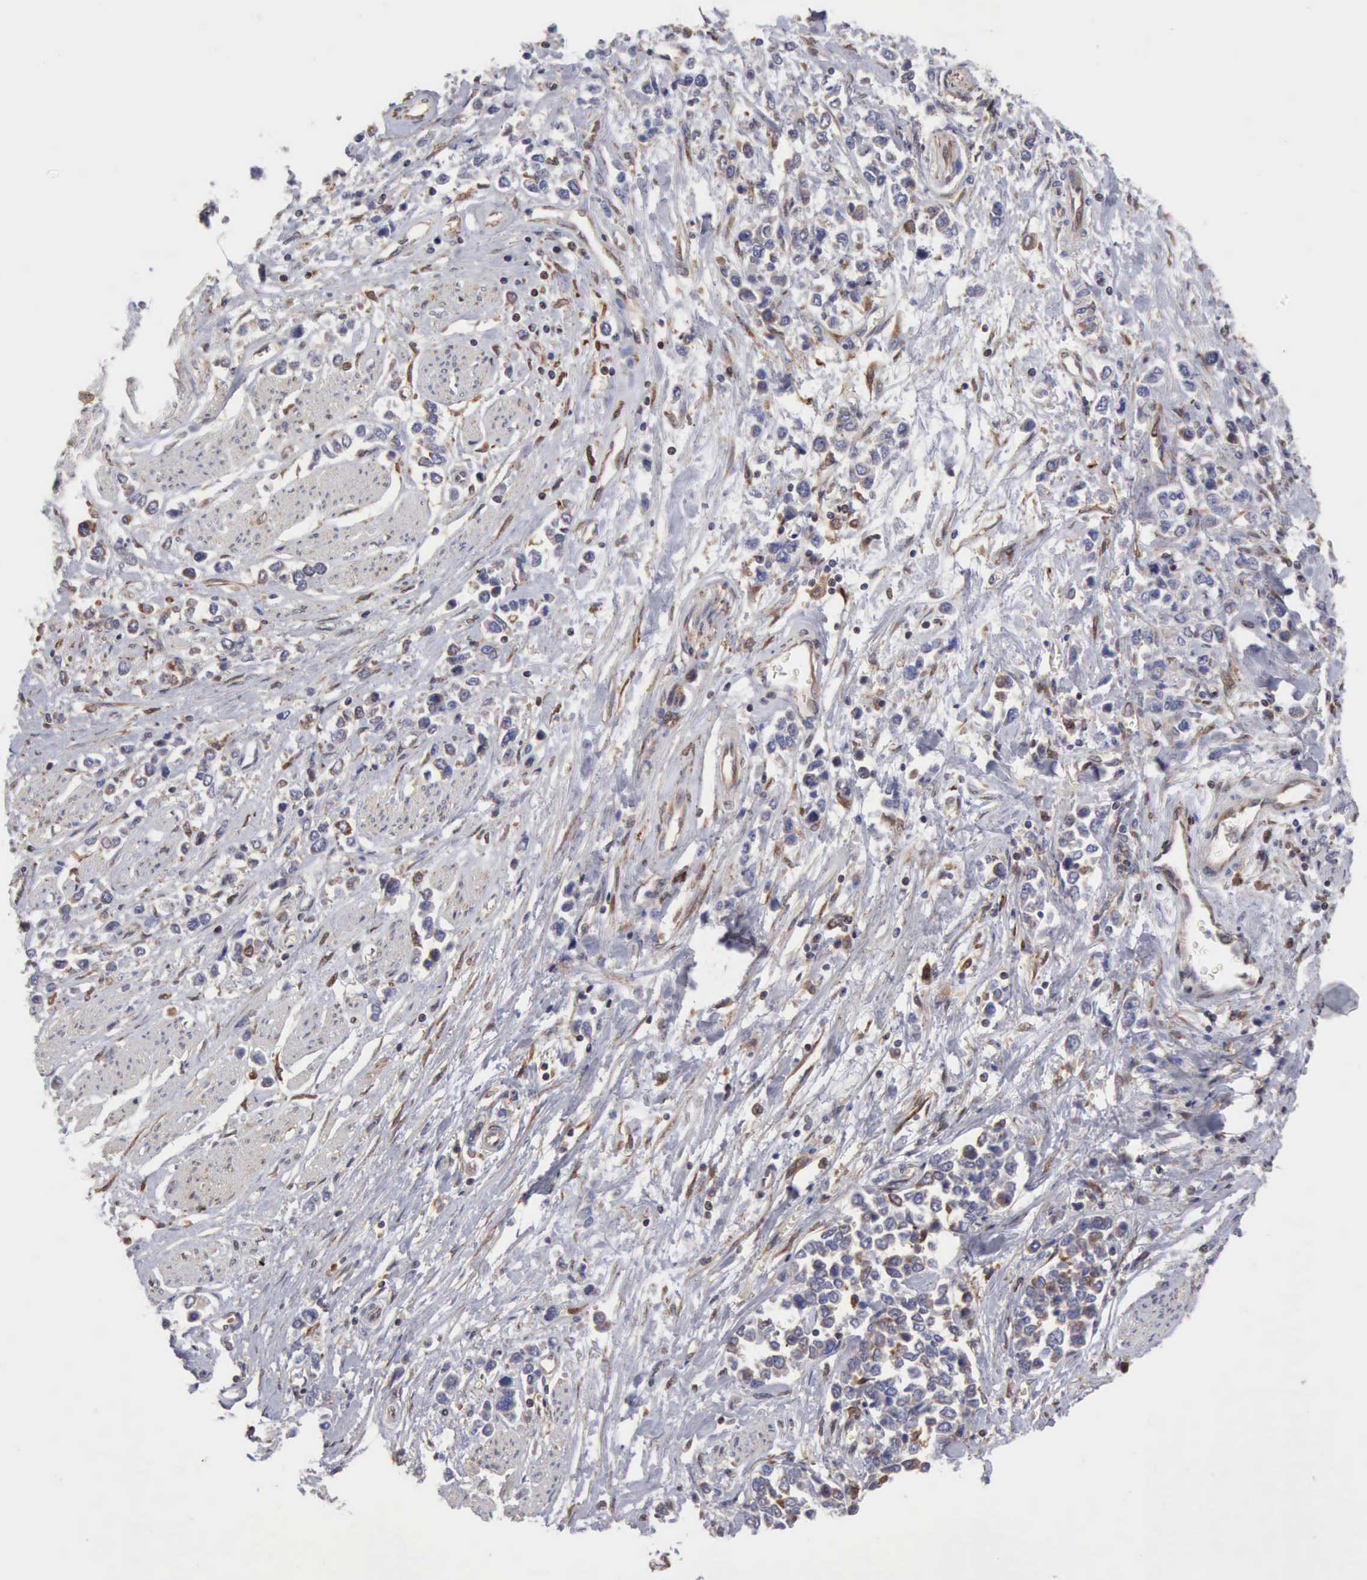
{"staining": {"intensity": "moderate", "quantity": "25%-75%", "location": "cytoplasmic/membranous"}, "tissue": "stomach cancer", "cell_type": "Tumor cells", "image_type": "cancer", "snomed": [{"axis": "morphology", "description": "Adenocarcinoma, NOS"}, {"axis": "topography", "description": "Stomach, upper"}], "caption": "Protein analysis of adenocarcinoma (stomach) tissue shows moderate cytoplasmic/membranous staining in about 25%-75% of tumor cells. (DAB (3,3'-diaminobenzidine) IHC with brightfield microscopy, high magnification).", "gene": "APOL2", "patient": {"sex": "male", "age": 76}}